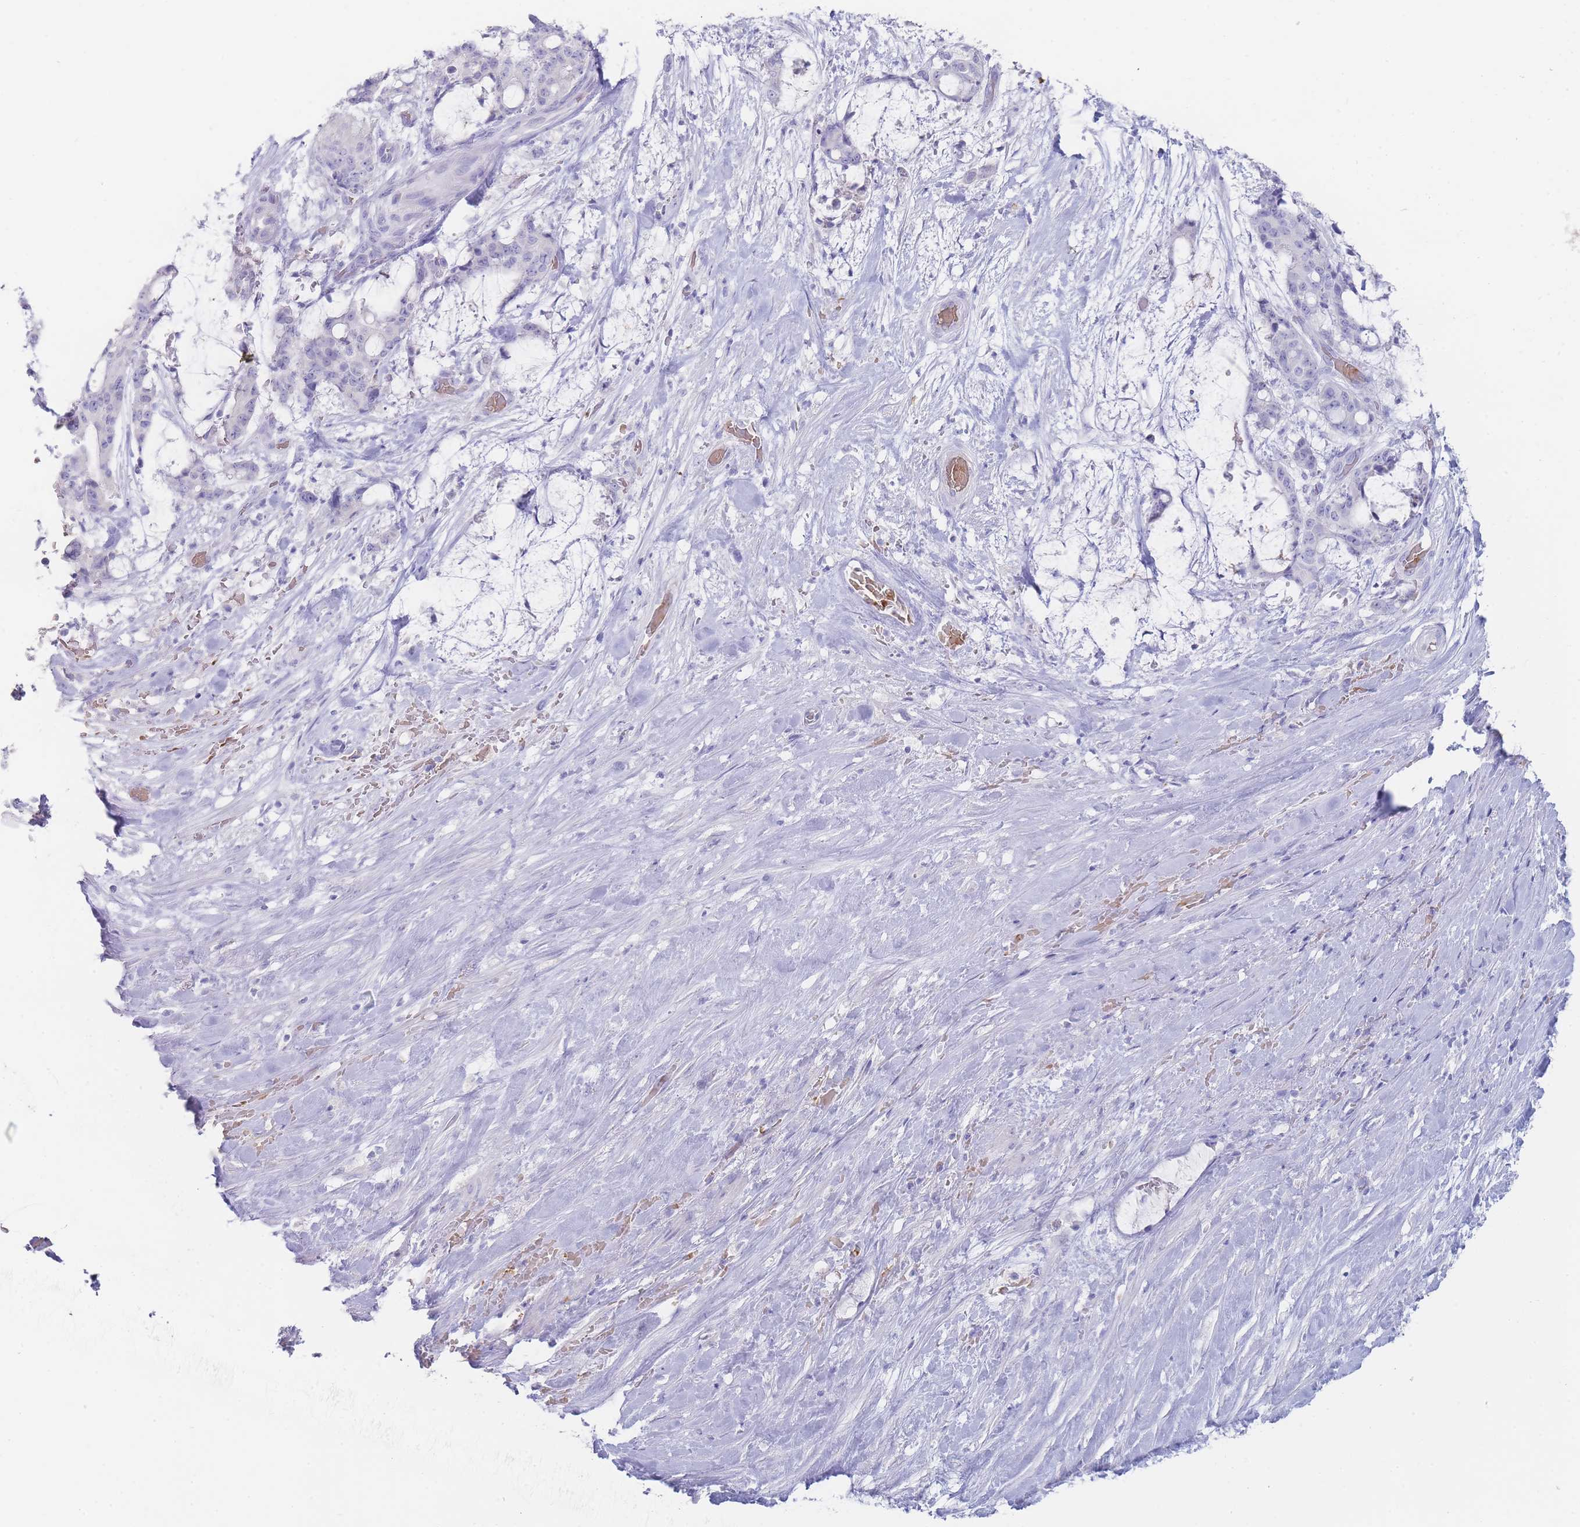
{"staining": {"intensity": "negative", "quantity": "none", "location": "none"}, "tissue": "liver cancer", "cell_type": "Tumor cells", "image_type": "cancer", "snomed": [{"axis": "morphology", "description": "Normal tissue, NOS"}, {"axis": "morphology", "description": "Cholangiocarcinoma"}, {"axis": "topography", "description": "Liver"}, {"axis": "topography", "description": "Peripheral nerve tissue"}], "caption": "Human liver cholangiocarcinoma stained for a protein using immunohistochemistry displays no positivity in tumor cells.", "gene": "HBG2", "patient": {"sex": "female", "age": 73}}